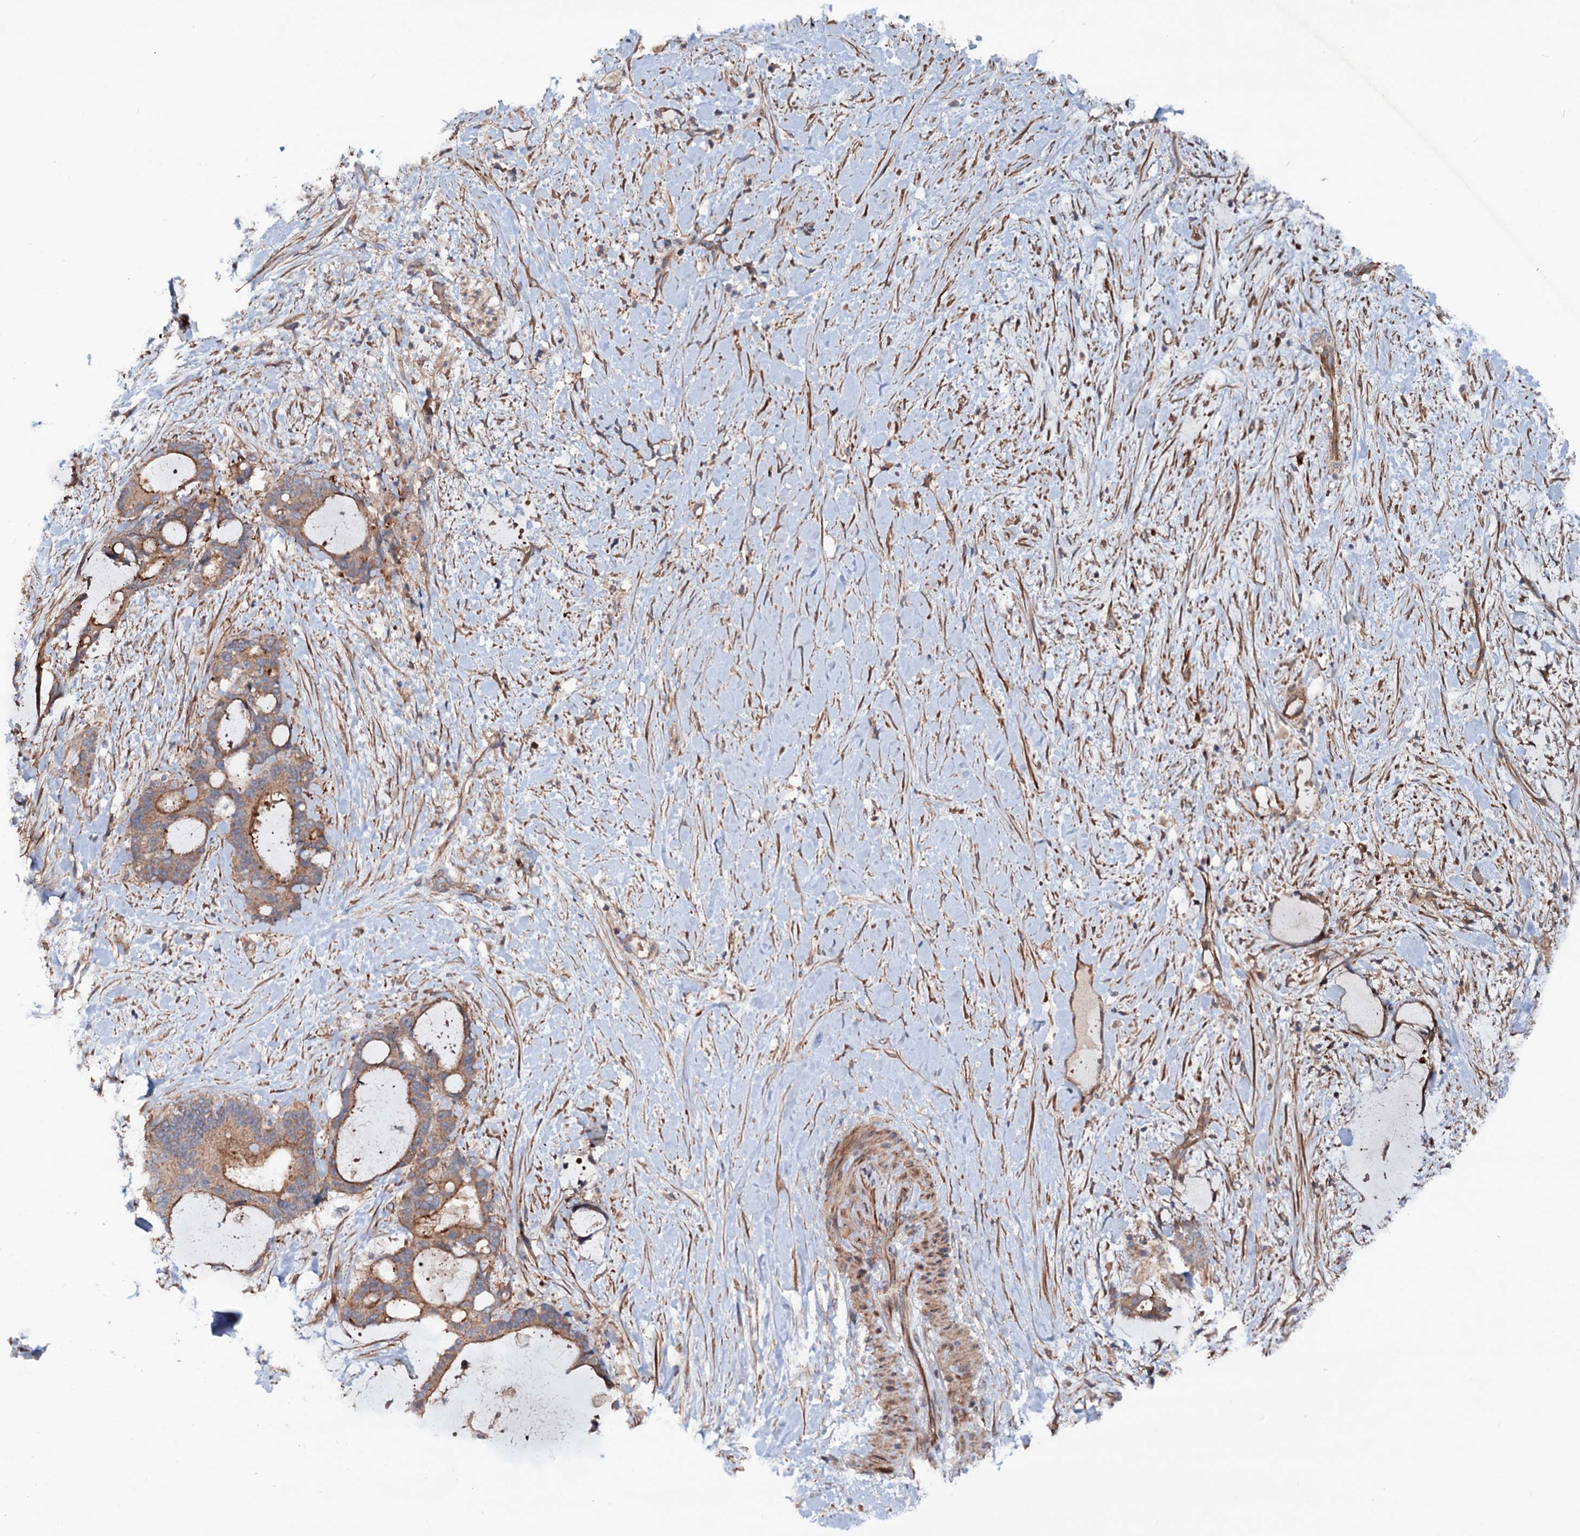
{"staining": {"intensity": "moderate", "quantity": ">75%", "location": "cytoplasmic/membranous"}, "tissue": "liver cancer", "cell_type": "Tumor cells", "image_type": "cancer", "snomed": [{"axis": "morphology", "description": "Normal tissue, NOS"}, {"axis": "morphology", "description": "Cholangiocarcinoma"}, {"axis": "topography", "description": "Liver"}, {"axis": "topography", "description": "Peripheral nerve tissue"}], "caption": "A high-resolution micrograph shows immunohistochemistry staining of liver cancer (cholangiocarcinoma), which exhibits moderate cytoplasmic/membranous staining in about >75% of tumor cells. The staining was performed using DAB to visualize the protein expression in brown, while the nuclei were stained in blue with hematoxylin (Magnification: 20x).", "gene": "ADGRG4", "patient": {"sex": "female", "age": 73}}